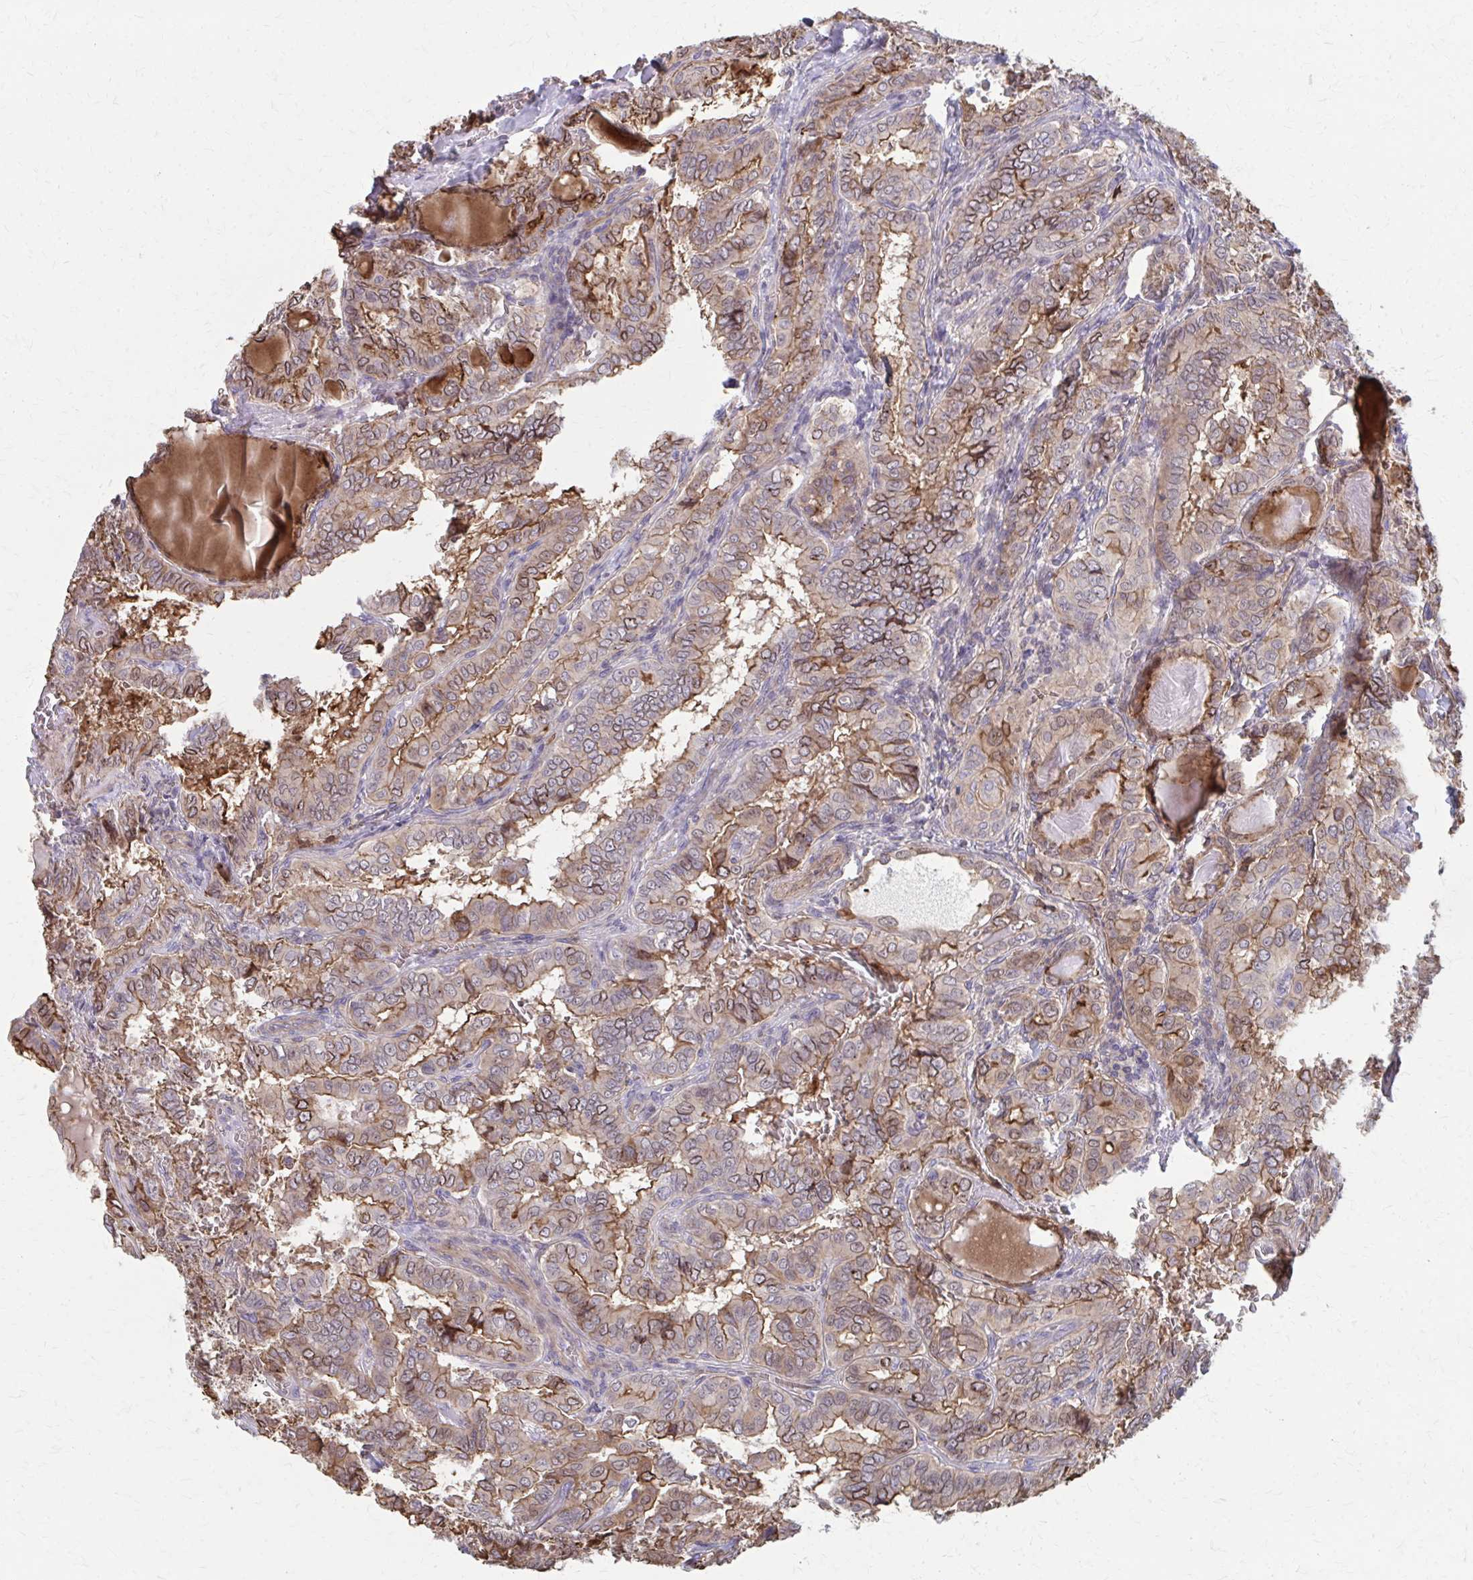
{"staining": {"intensity": "weak", "quantity": "25%-75%", "location": "cytoplasmic/membranous"}, "tissue": "thyroid cancer", "cell_type": "Tumor cells", "image_type": "cancer", "snomed": [{"axis": "morphology", "description": "Papillary adenocarcinoma, NOS"}, {"axis": "topography", "description": "Thyroid gland"}], "caption": "Papillary adenocarcinoma (thyroid) stained for a protein (brown) reveals weak cytoplasmic/membranous positive staining in approximately 25%-75% of tumor cells.", "gene": "MMP14", "patient": {"sex": "female", "age": 46}}